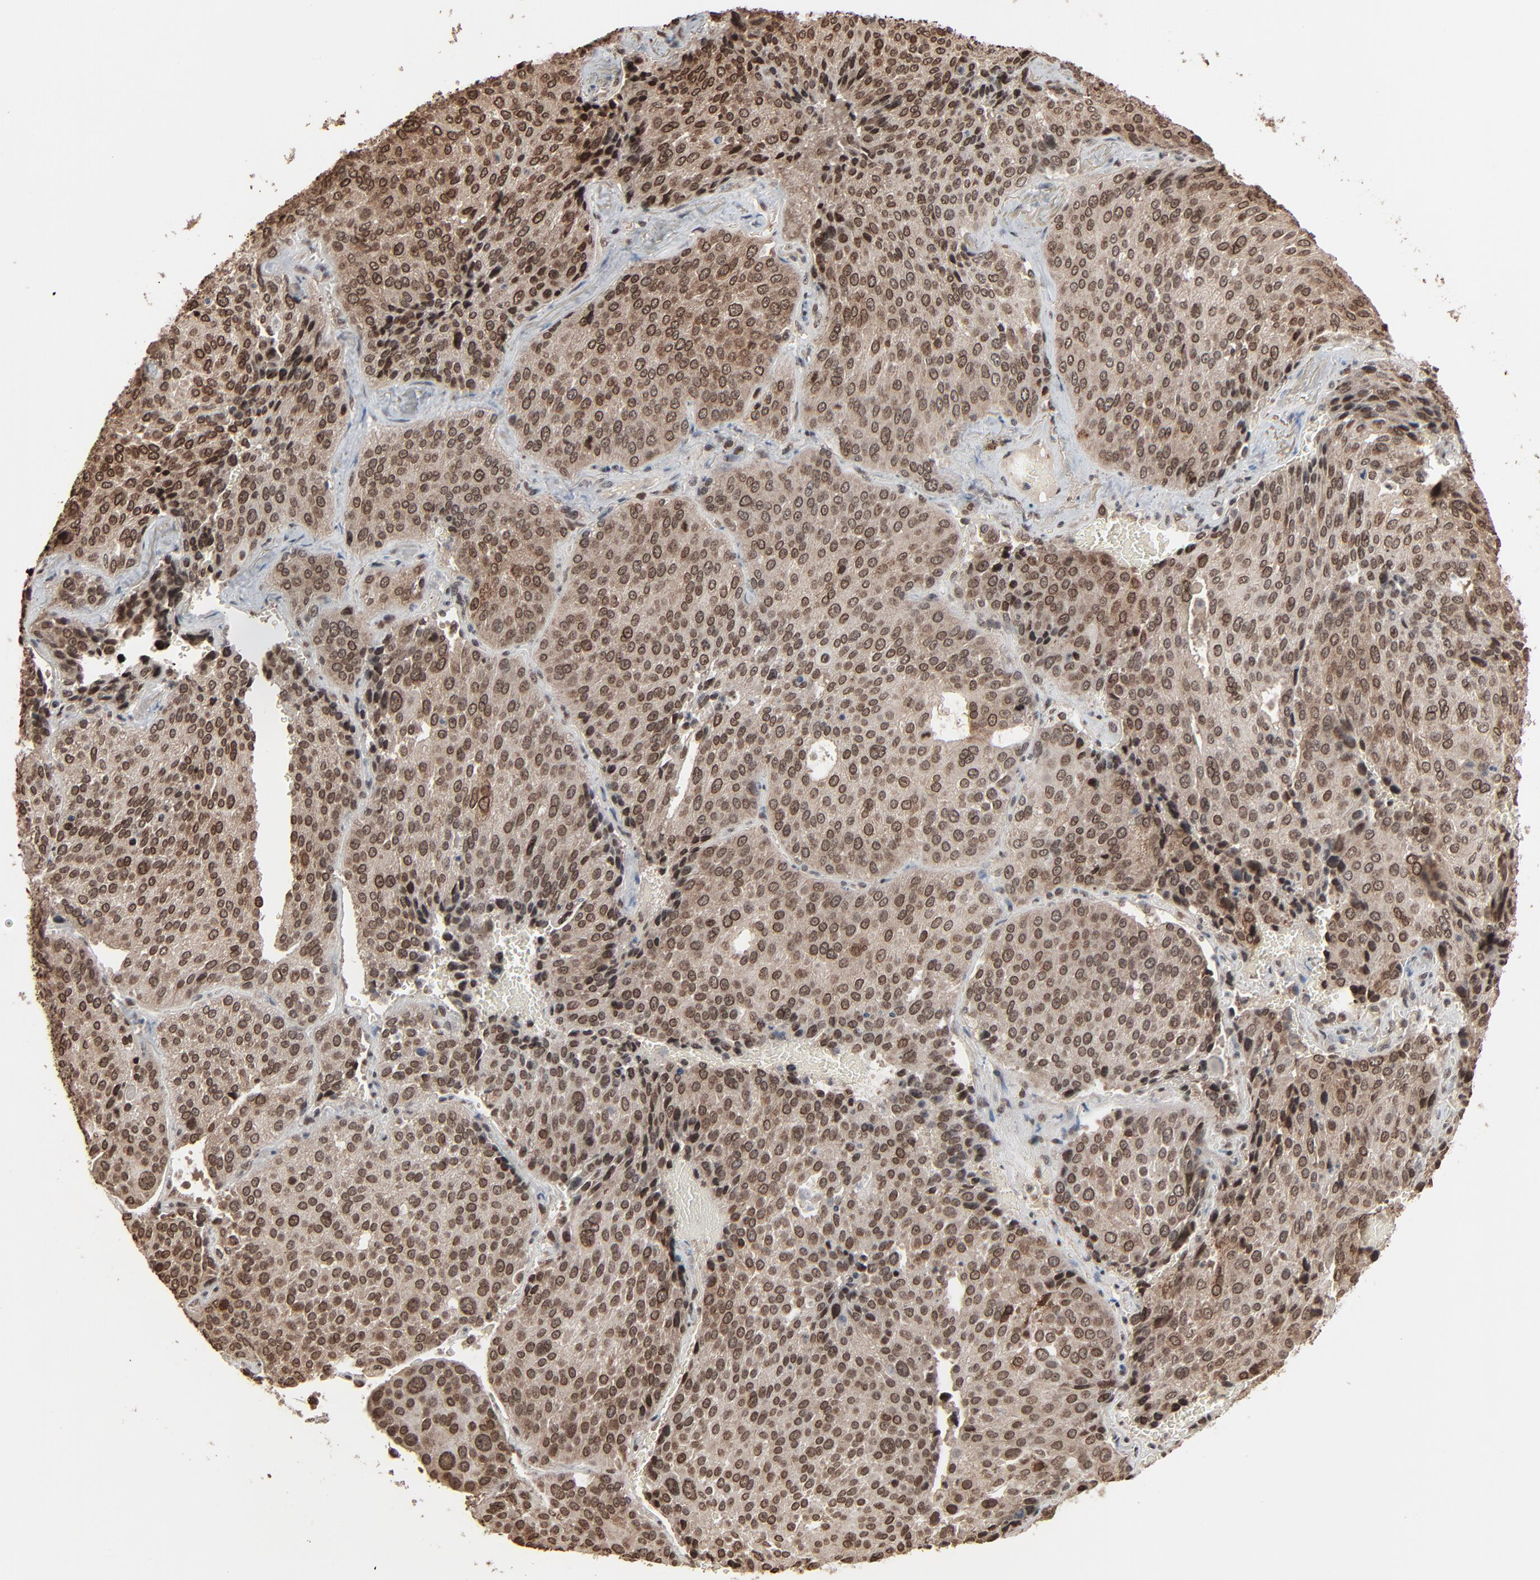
{"staining": {"intensity": "moderate", "quantity": ">75%", "location": "nuclear"}, "tissue": "lung cancer", "cell_type": "Tumor cells", "image_type": "cancer", "snomed": [{"axis": "morphology", "description": "Squamous cell carcinoma, NOS"}, {"axis": "topography", "description": "Lung"}], "caption": "The immunohistochemical stain shows moderate nuclear positivity in tumor cells of lung cancer (squamous cell carcinoma) tissue. (Brightfield microscopy of DAB IHC at high magnification).", "gene": "RPS6KA3", "patient": {"sex": "male", "age": 54}}